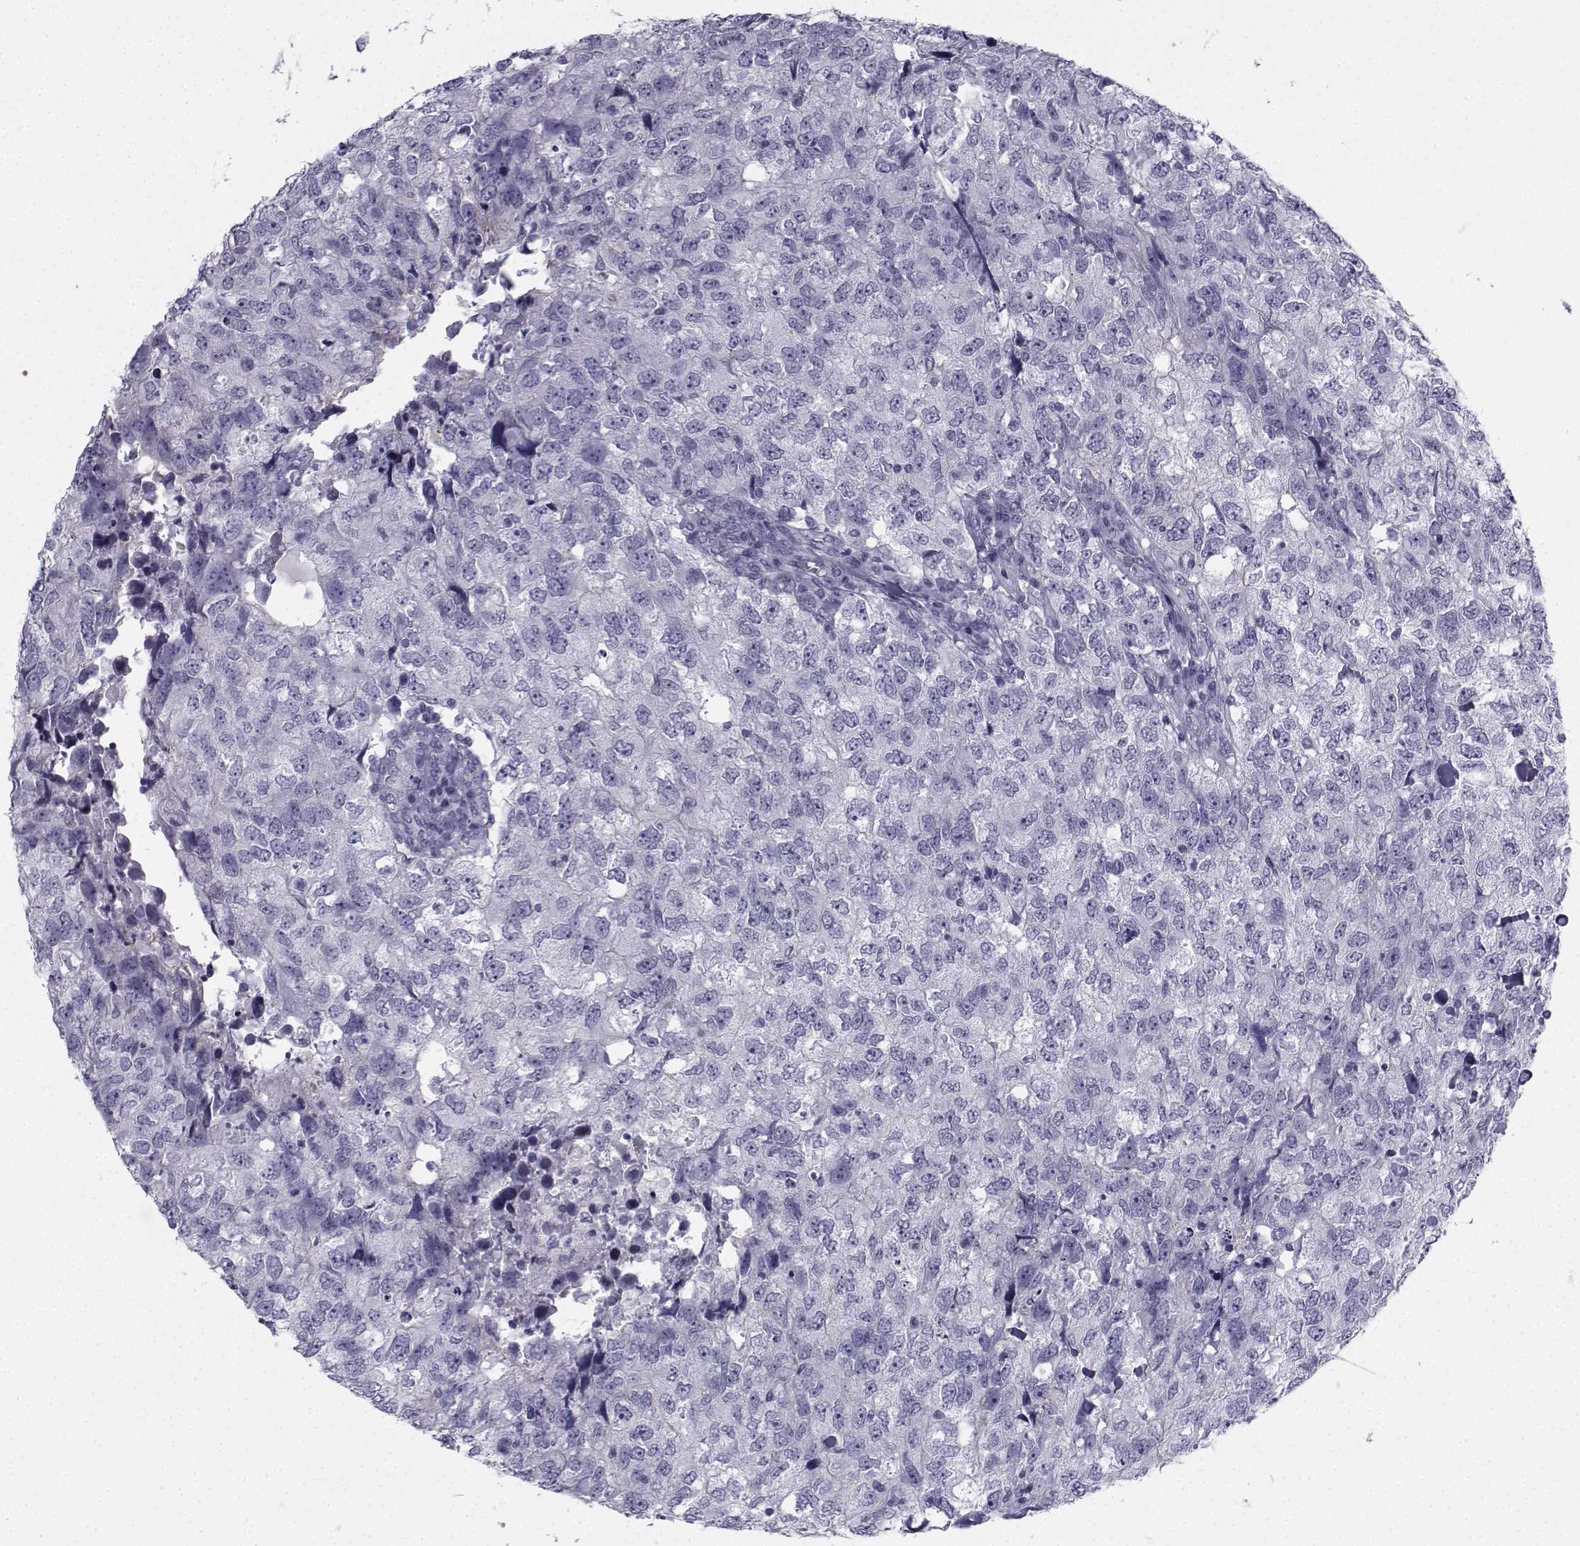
{"staining": {"intensity": "negative", "quantity": "none", "location": "none"}, "tissue": "breast cancer", "cell_type": "Tumor cells", "image_type": "cancer", "snomed": [{"axis": "morphology", "description": "Duct carcinoma"}, {"axis": "topography", "description": "Breast"}], "caption": "IHC micrograph of infiltrating ductal carcinoma (breast) stained for a protein (brown), which shows no staining in tumor cells.", "gene": "SPANXD", "patient": {"sex": "female", "age": 30}}